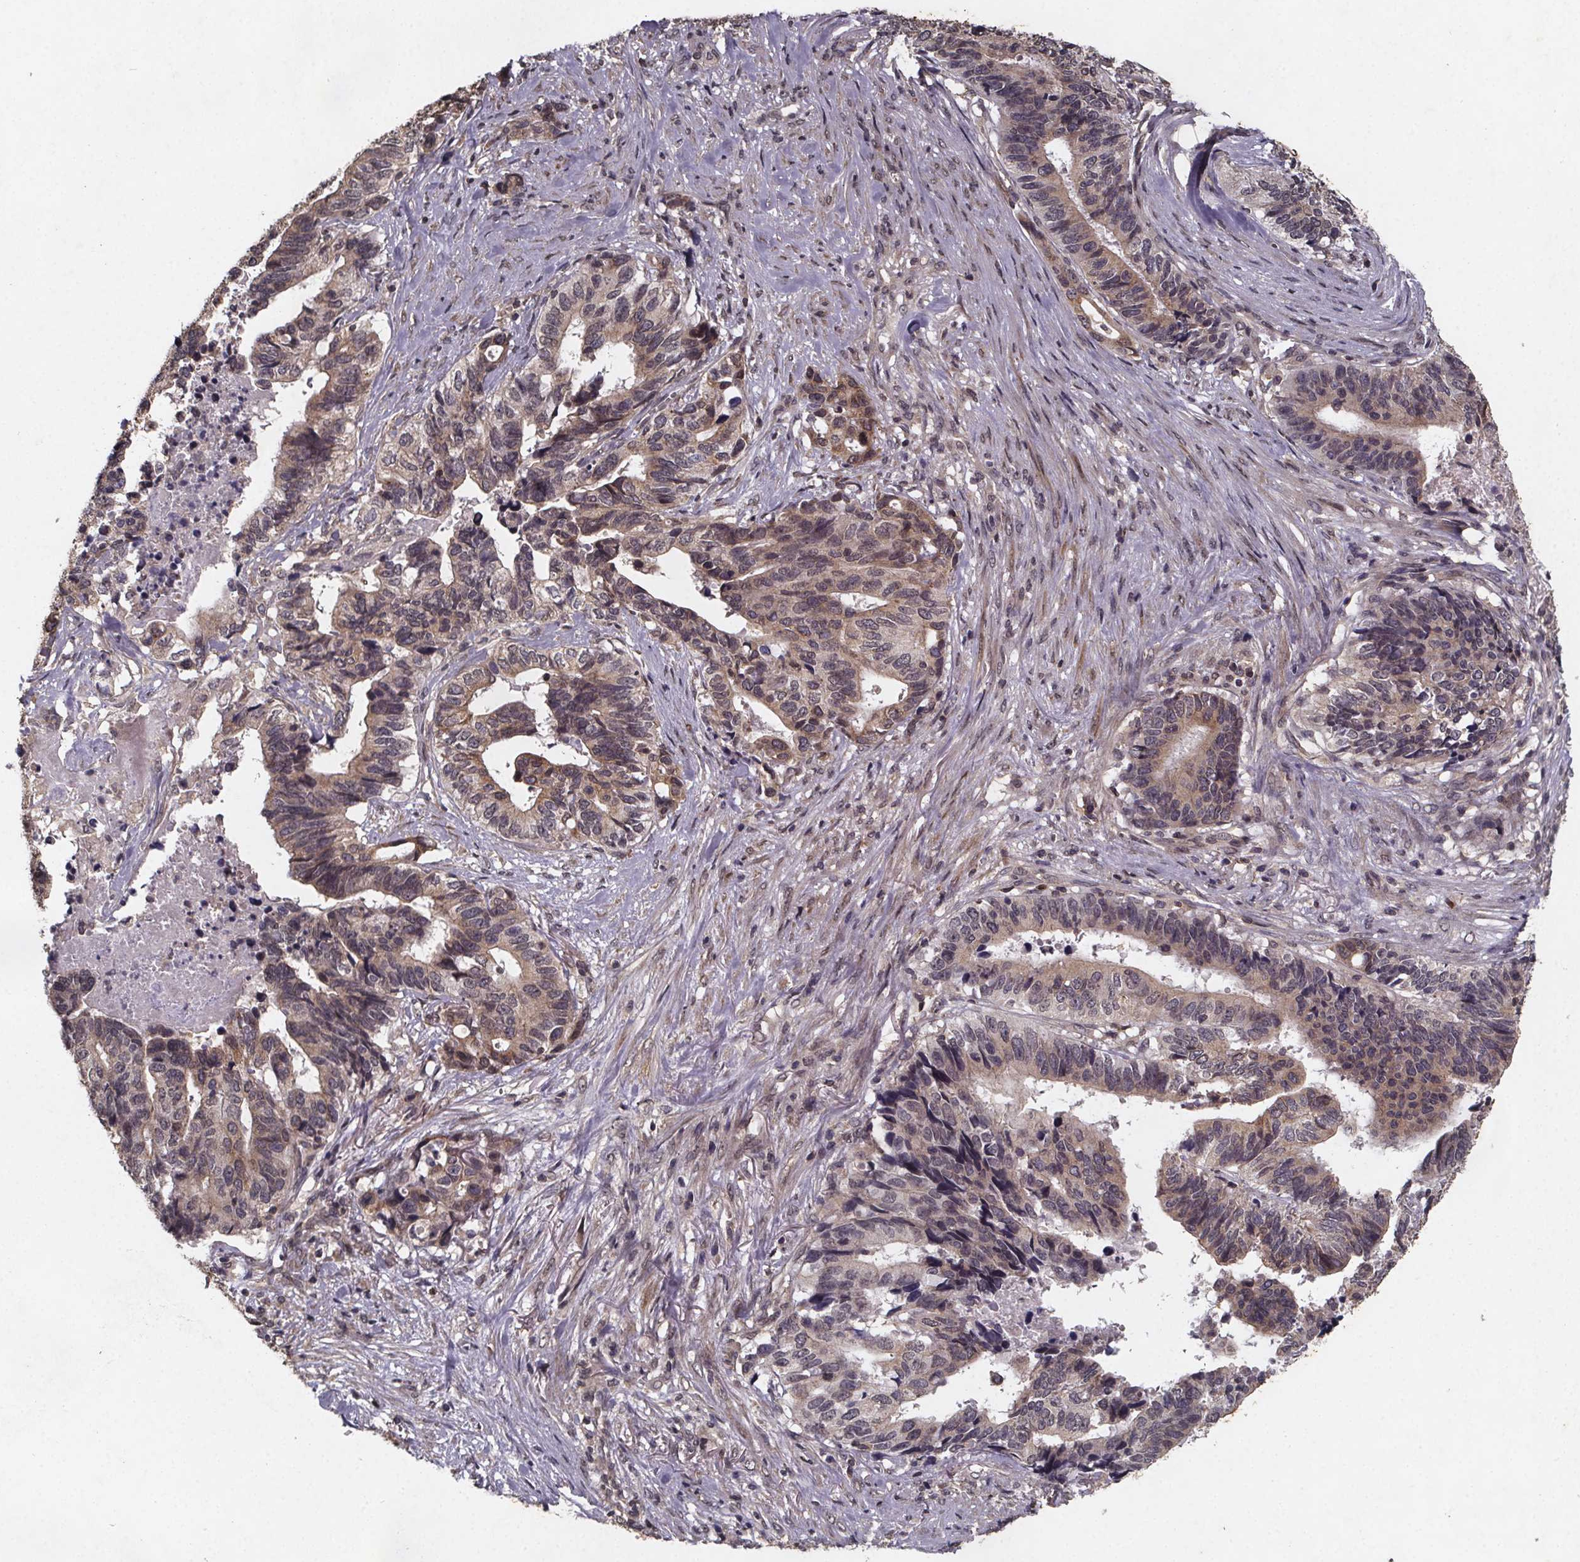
{"staining": {"intensity": "weak", "quantity": "<25%", "location": "cytoplasmic/membranous"}, "tissue": "stomach cancer", "cell_type": "Tumor cells", "image_type": "cancer", "snomed": [{"axis": "morphology", "description": "Adenocarcinoma, NOS"}, {"axis": "topography", "description": "Stomach, upper"}], "caption": "Immunohistochemistry (IHC) image of stomach cancer stained for a protein (brown), which shows no positivity in tumor cells.", "gene": "PIERCE2", "patient": {"sex": "female", "age": 67}}